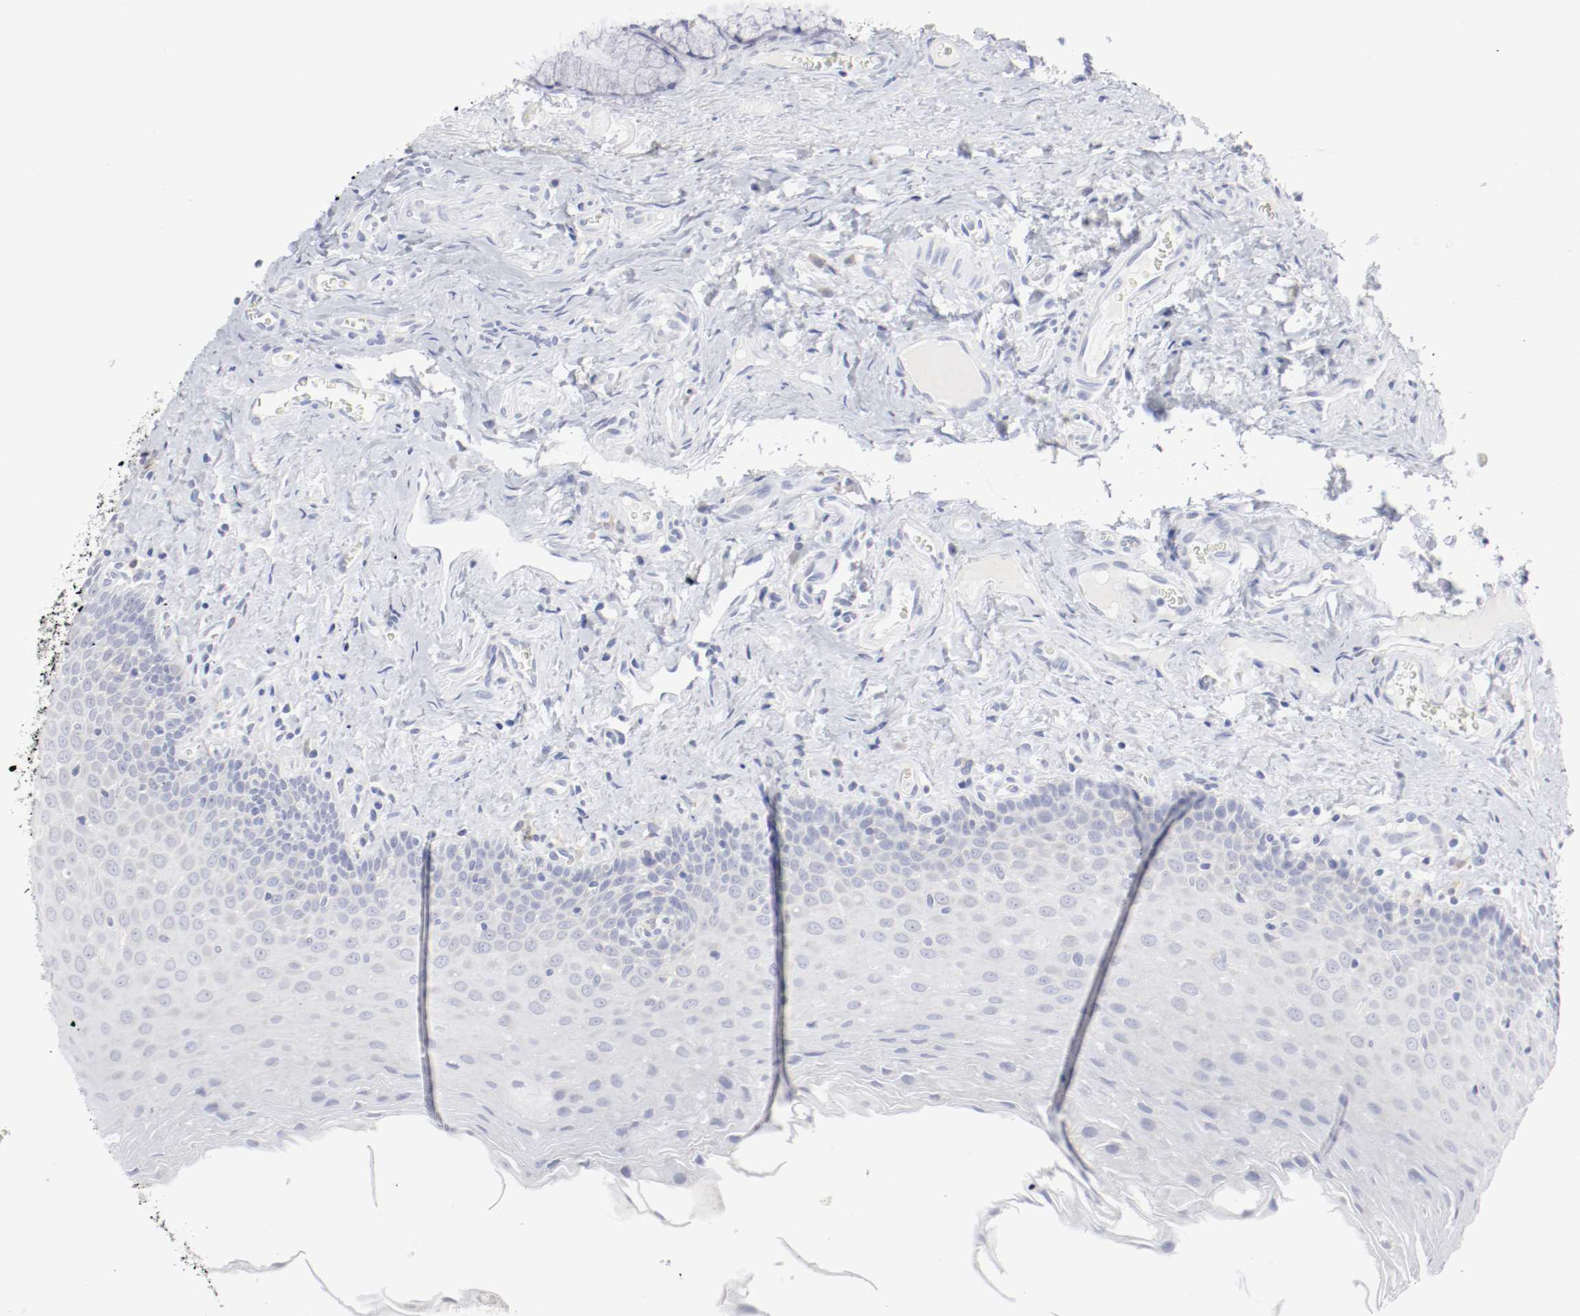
{"staining": {"intensity": "negative", "quantity": "none", "location": "none"}, "tissue": "oral mucosa", "cell_type": "Squamous epithelial cells", "image_type": "normal", "snomed": [{"axis": "morphology", "description": "Normal tissue, NOS"}, {"axis": "topography", "description": "Oral tissue"}], "caption": "Histopathology image shows no protein expression in squamous epithelial cells of unremarkable oral mucosa.", "gene": "ITGAX", "patient": {"sex": "male", "age": 20}}